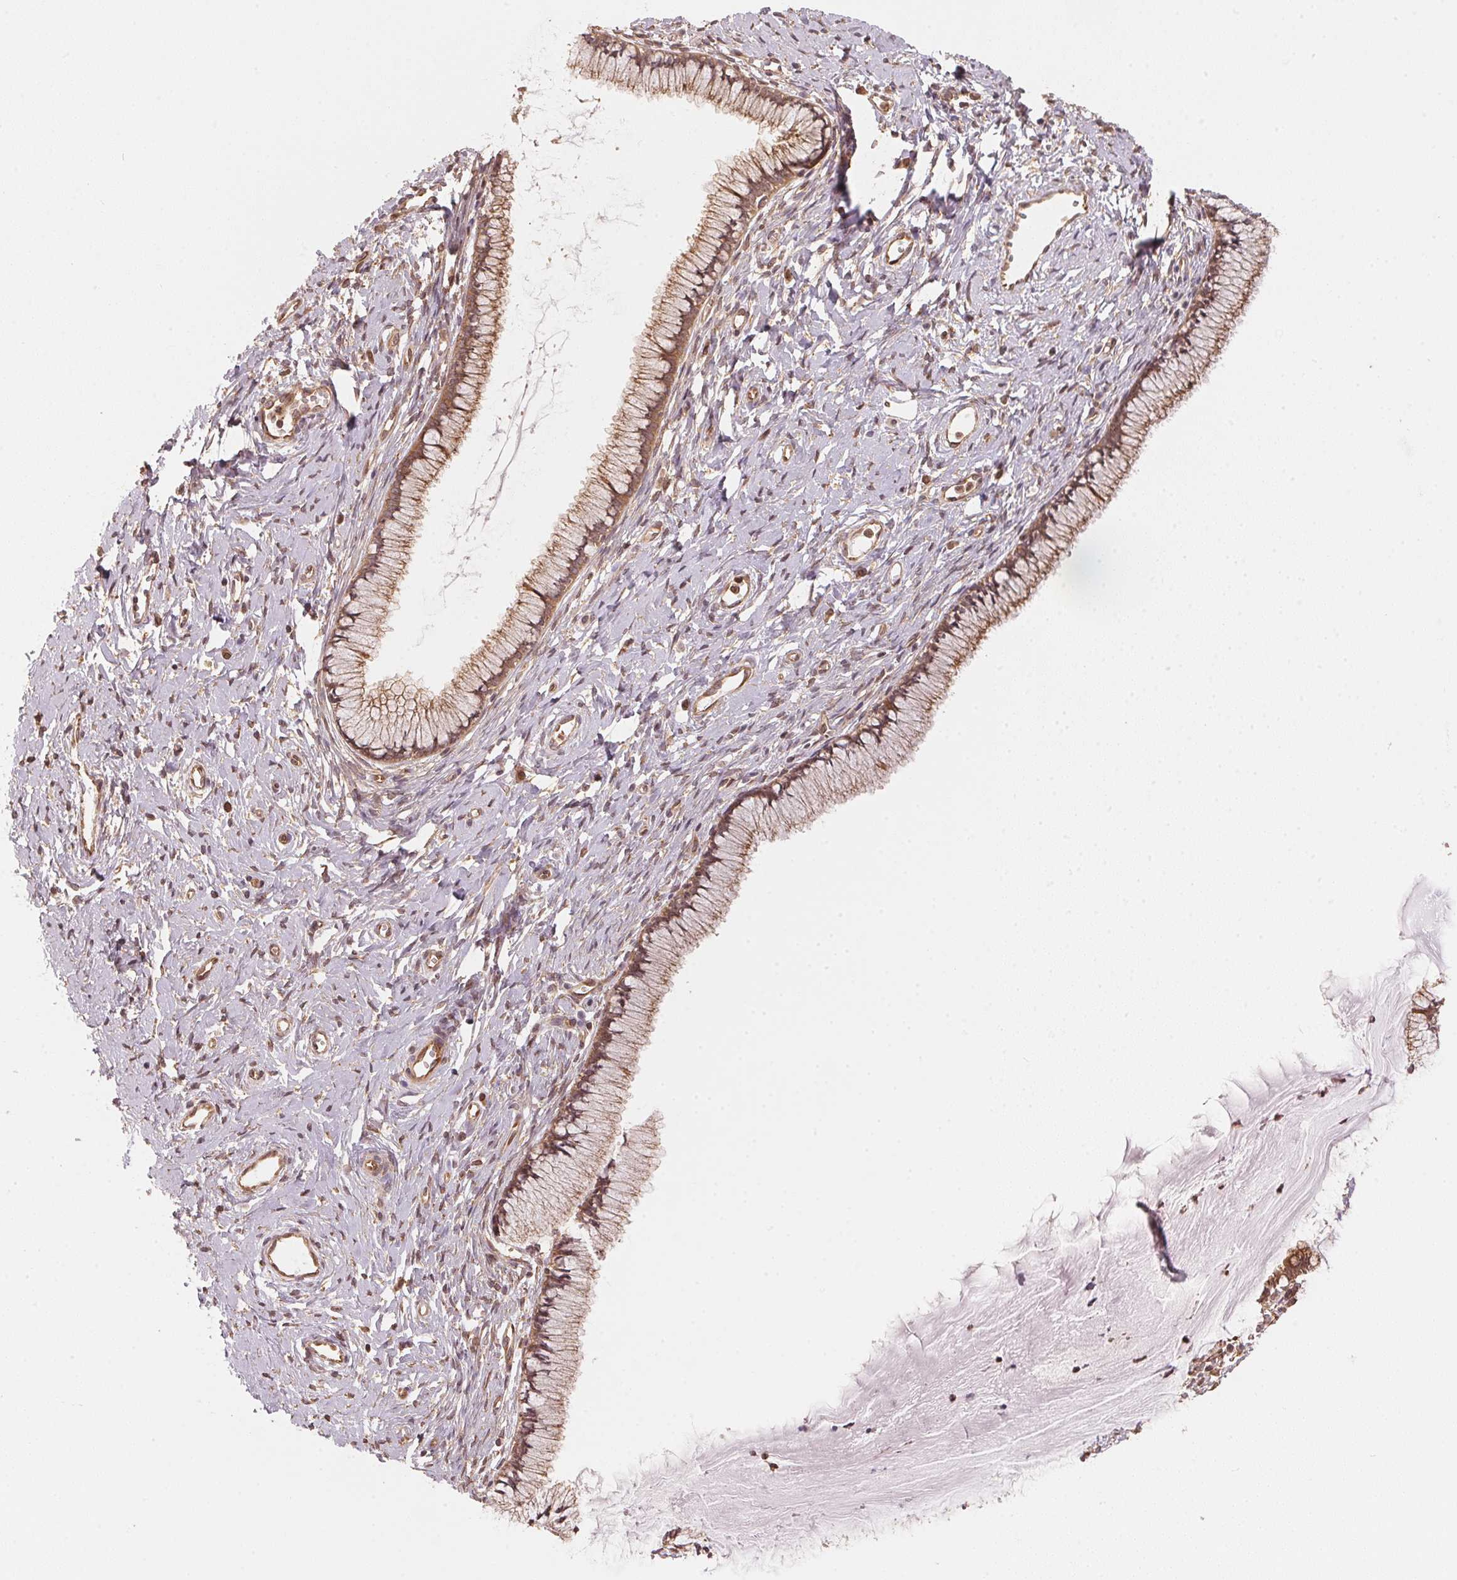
{"staining": {"intensity": "moderate", "quantity": ">75%", "location": "cytoplasmic/membranous"}, "tissue": "cervix", "cell_type": "Glandular cells", "image_type": "normal", "snomed": [{"axis": "morphology", "description": "Normal tissue, NOS"}, {"axis": "topography", "description": "Cervix"}], "caption": "Brown immunohistochemical staining in normal cervix shows moderate cytoplasmic/membranous expression in about >75% of glandular cells.", "gene": "STRN4", "patient": {"sex": "female", "age": 40}}